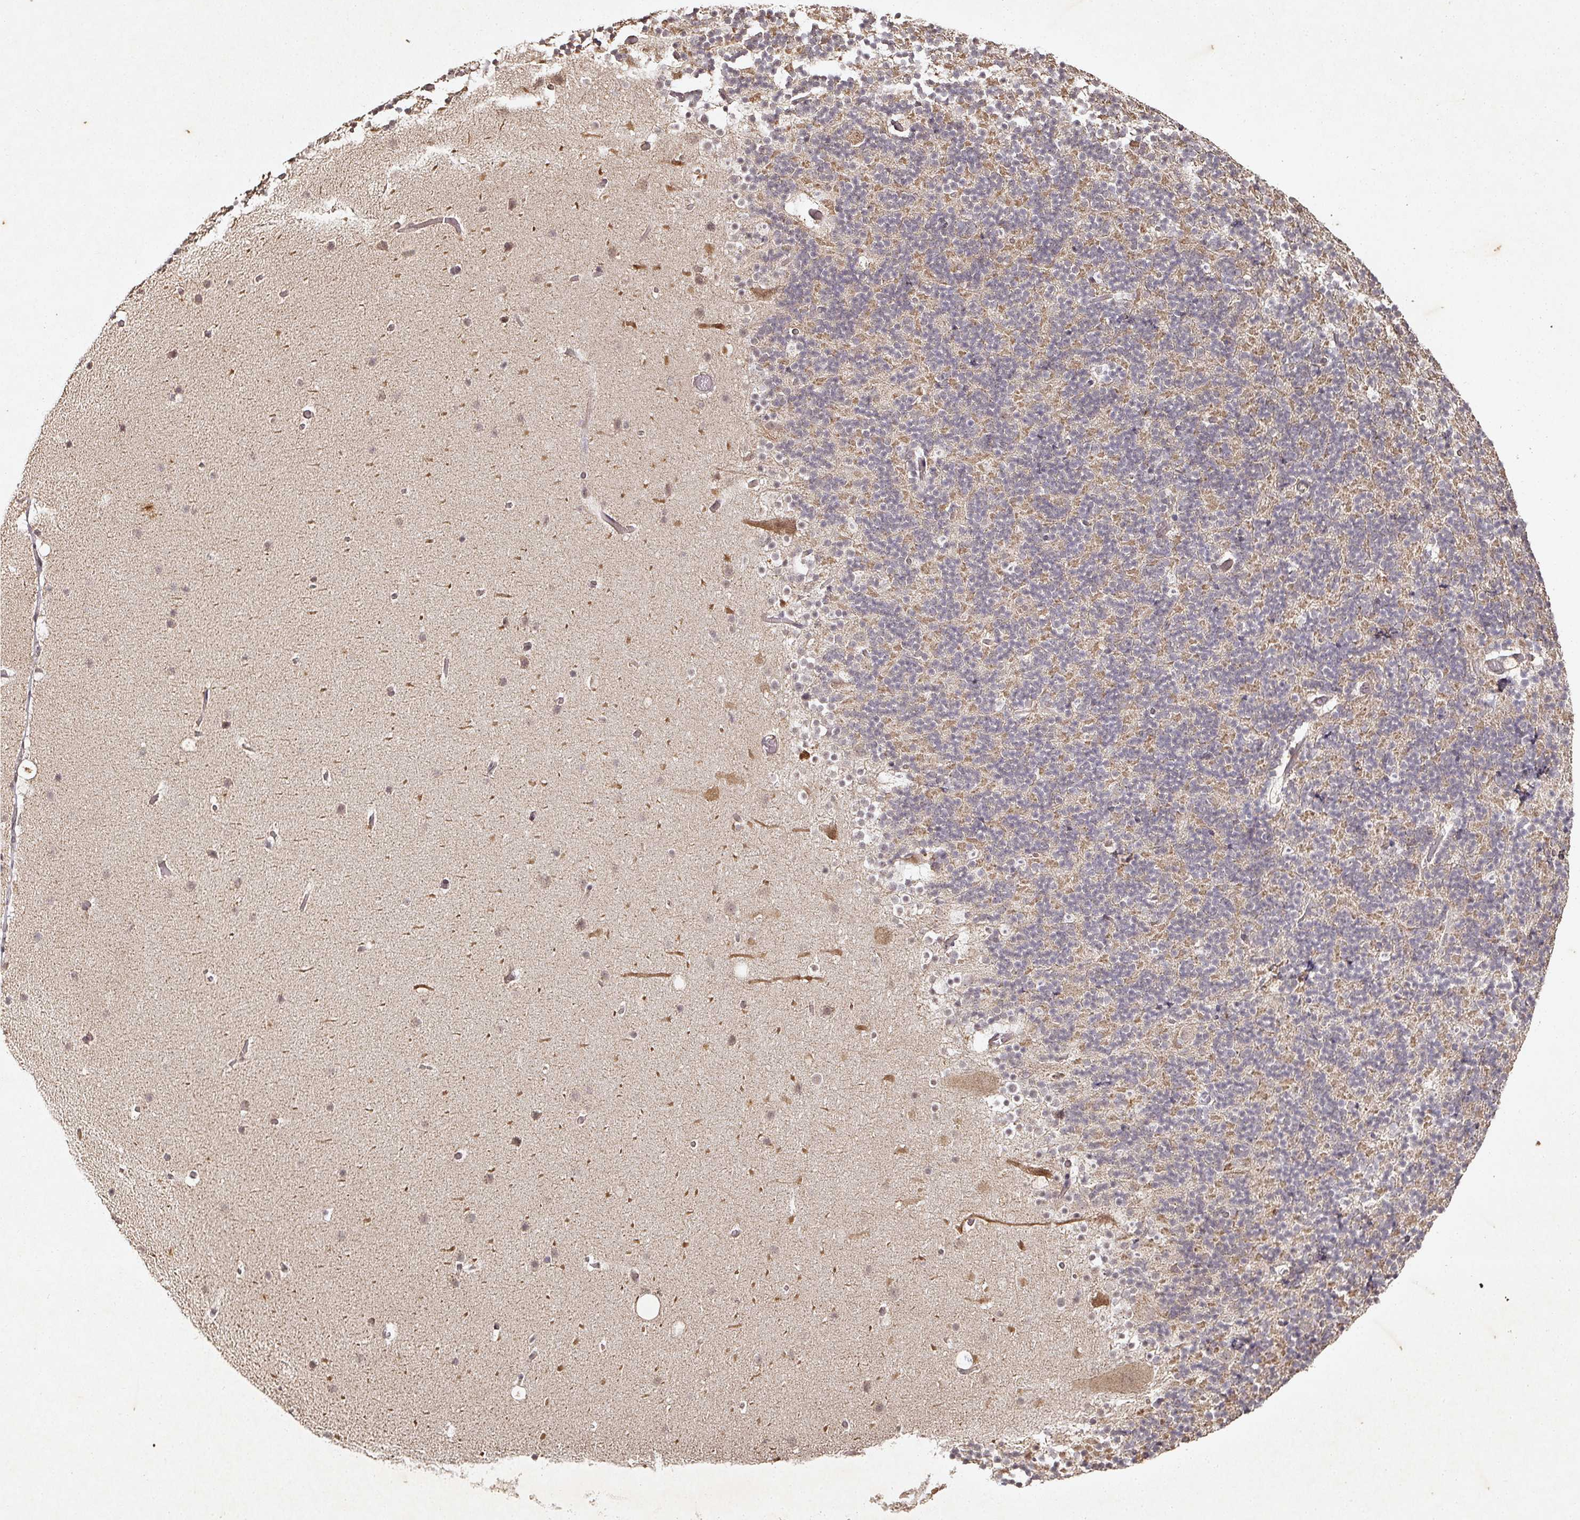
{"staining": {"intensity": "weak", "quantity": "25%-75%", "location": "cytoplasmic/membranous"}, "tissue": "cerebellum", "cell_type": "Cells in granular layer", "image_type": "normal", "snomed": [{"axis": "morphology", "description": "Normal tissue, NOS"}, {"axis": "topography", "description": "Cerebellum"}], "caption": "Immunohistochemistry (IHC) of unremarkable human cerebellum demonstrates low levels of weak cytoplasmic/membranous staining in about 25%-75% of cells in granular layer.", "gene": "CAPN5", "patient": {"sex": "male", "age": 57}}